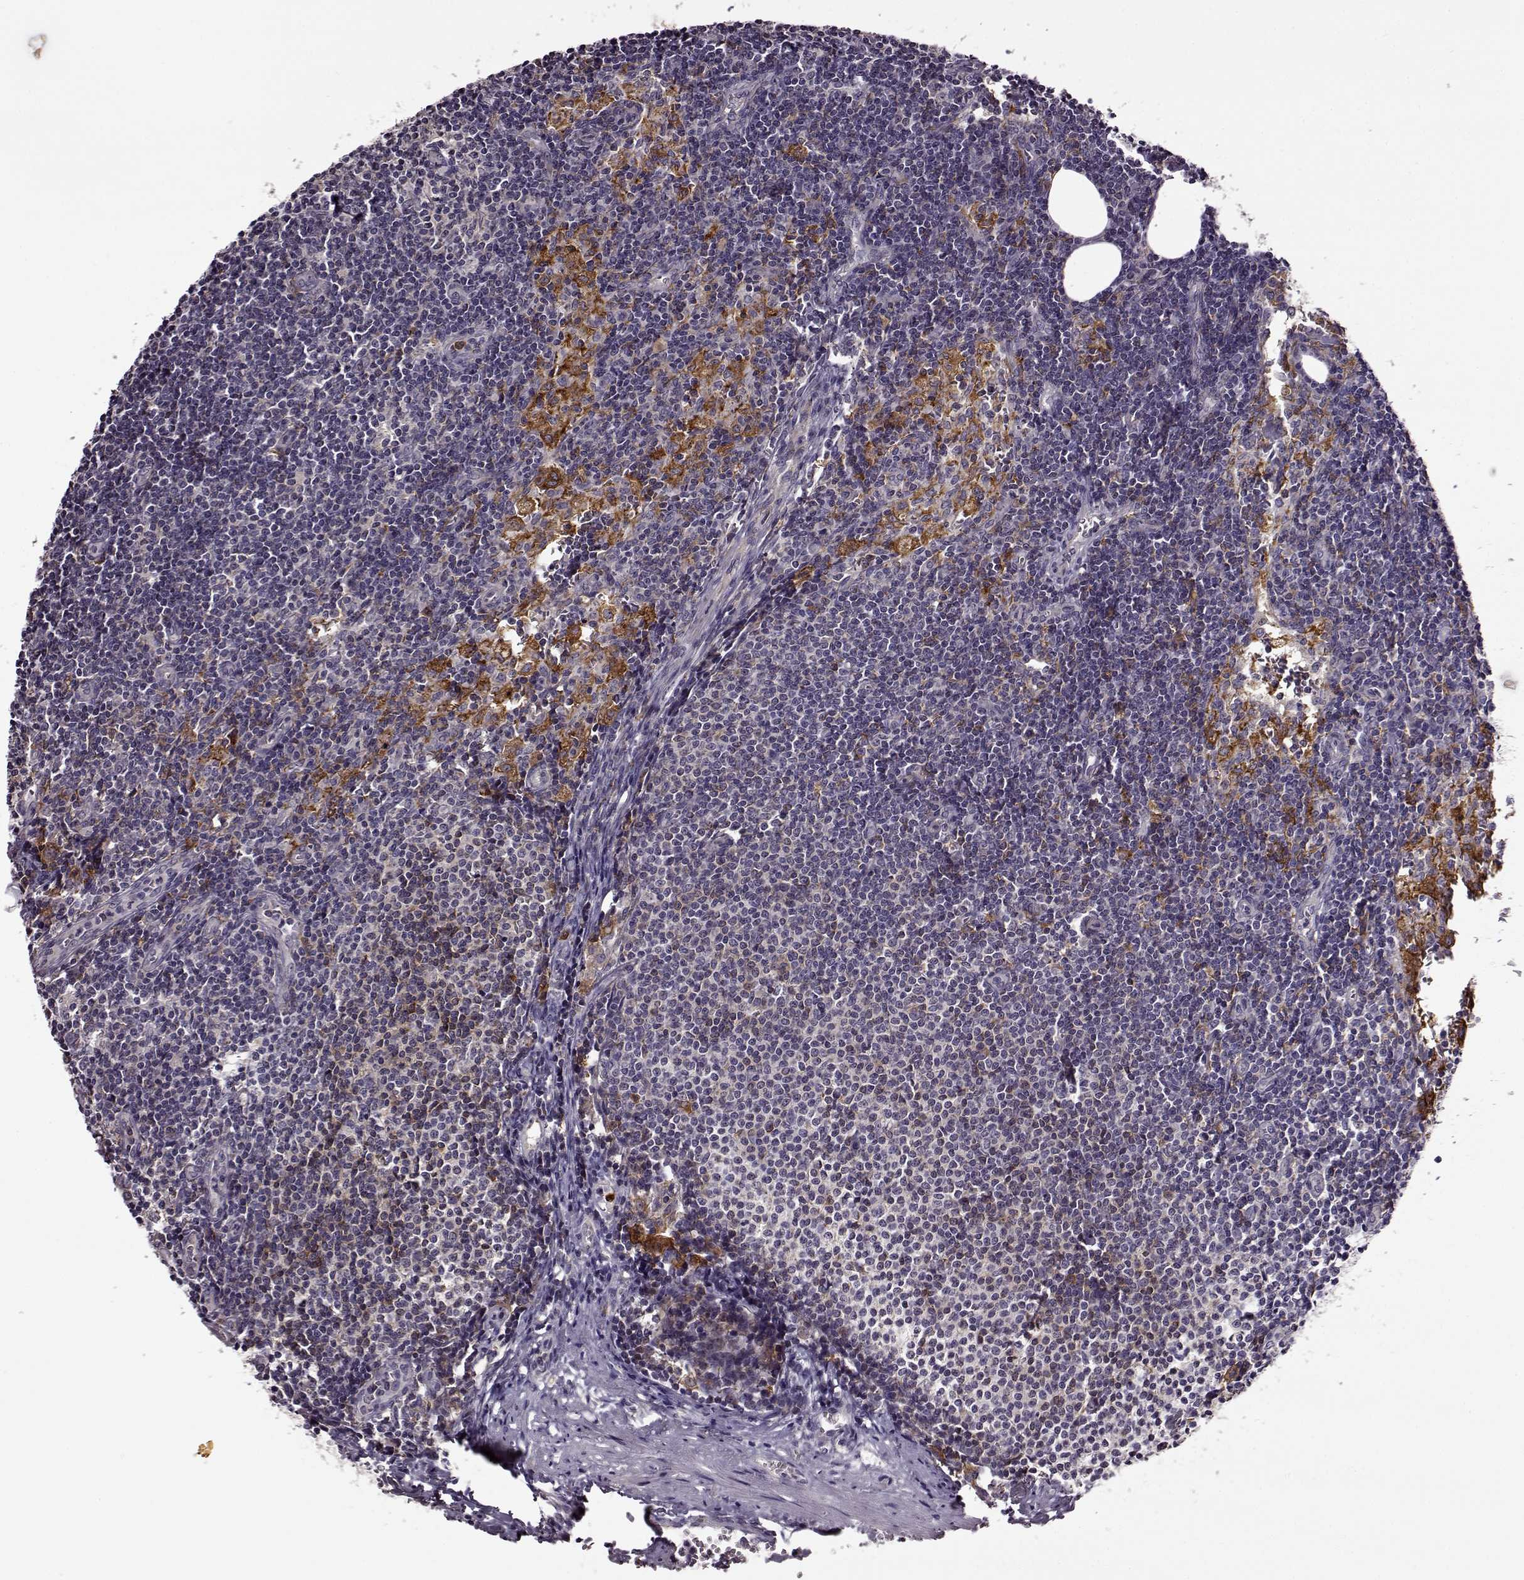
{"staining": {"intensity": "moderate", "quantity": "<25%", "location": "cytoplasmic/membranous"}, "tissue": "lymph node", "cell_type": "Non-germinal center cells", "image_type": "normal", "snomed": [{"axis": "morphology", "description": "Normal tissue, NOS"}, {"axis": "topography", "description": "Lymph node"}], "caption": "Unremarkable lymph node demonstrates moderate cytoplasmic/membranous expression in about <25% of non-germinal center cells Nuclei are stained in blue..", "gene": "MTSS1", "patient": {"sex": "female", "age": 50}}